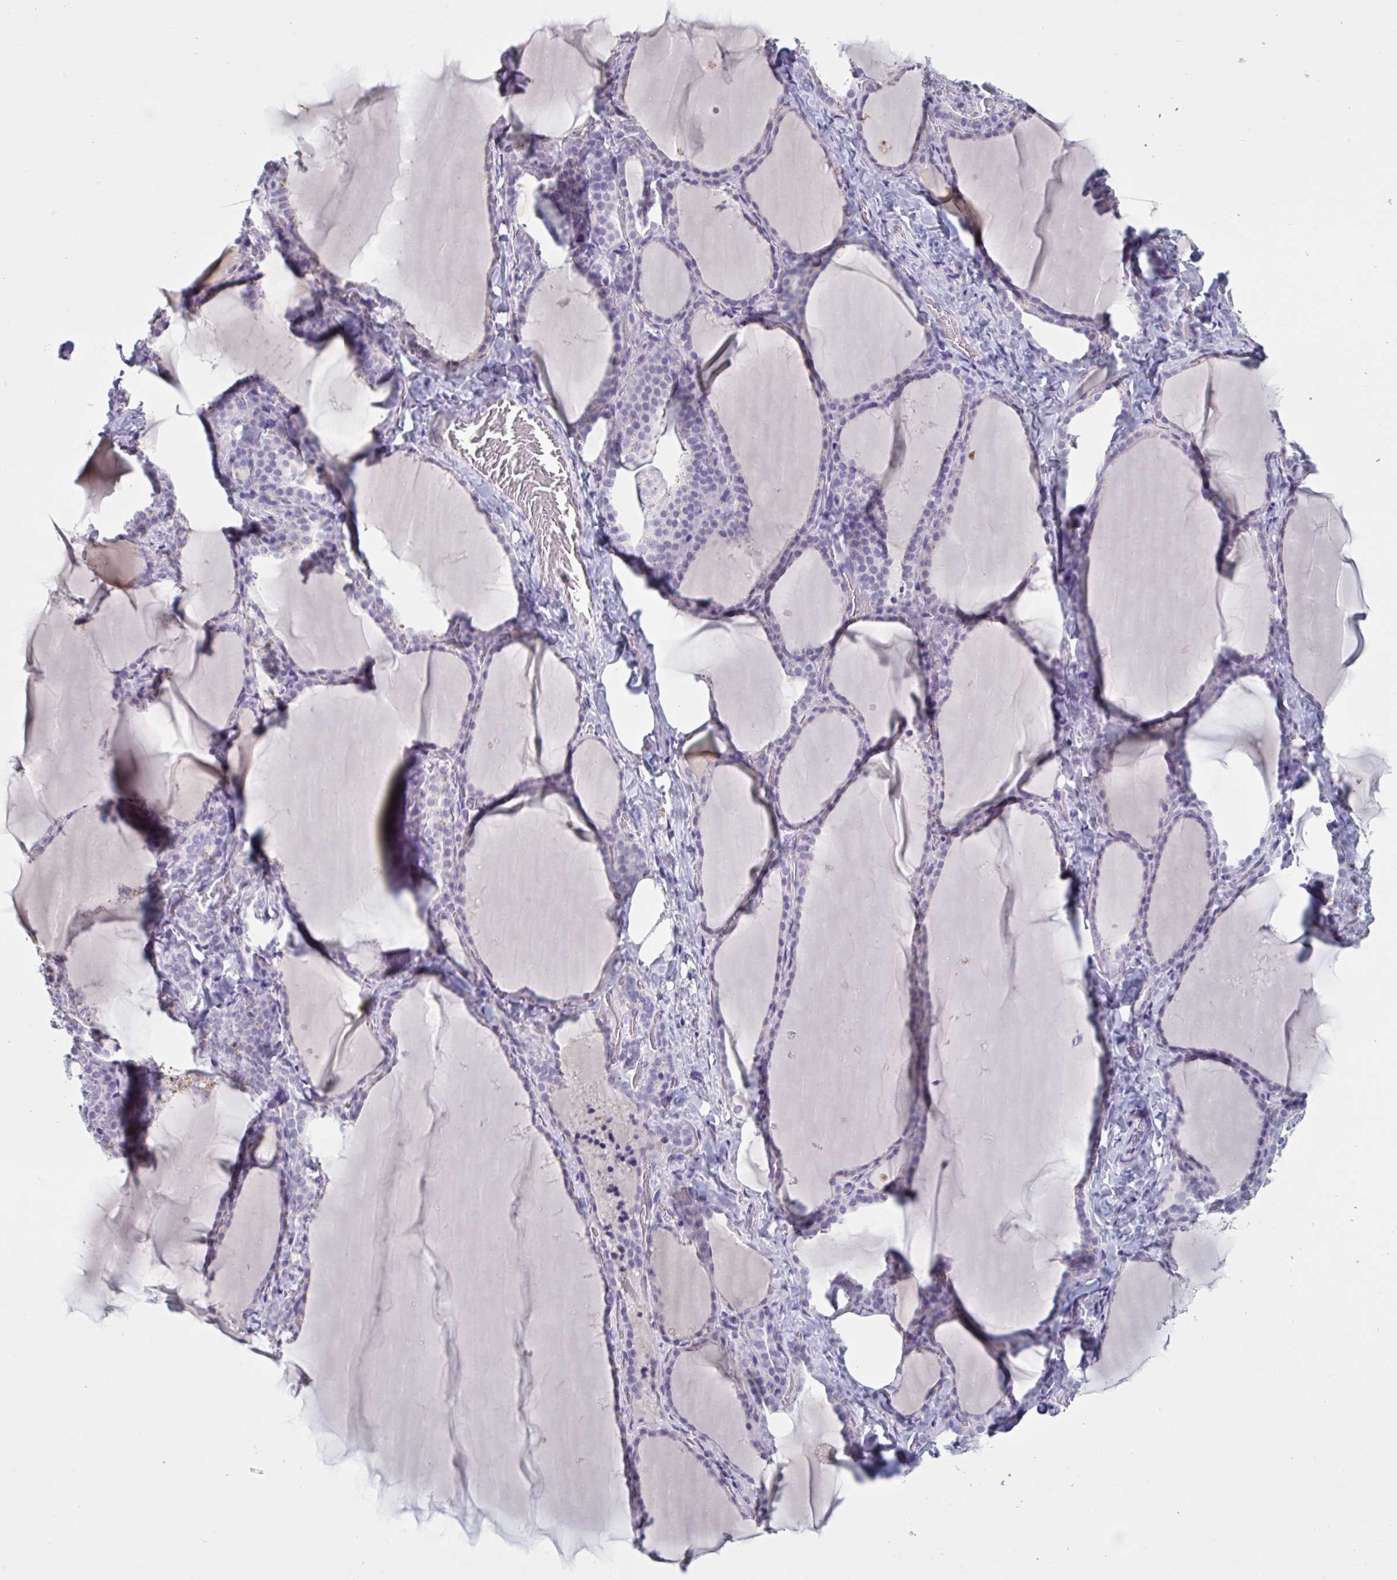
{"staining": {"intensity": "negative", "quantity": "none", "location": "none"}, "tissue": "thyroid gland", "cell_type": "Glandular cells", "image_type": "normal", "snomed": [{"axis": "morphology", "description": "Normal tissue, NOS"}, {"axis": "topography", "description": "Thyroid gland"}], "caption": "Protein analysis of unremarkable thyroid gland displays no significant positivity in glandular cells. (DAB immunohistochemistry (IHC) visualized using brightfield microscopy, high magnification).", "gene": "NDUFC2", "patient": {"sex": "female", "age": 22}}